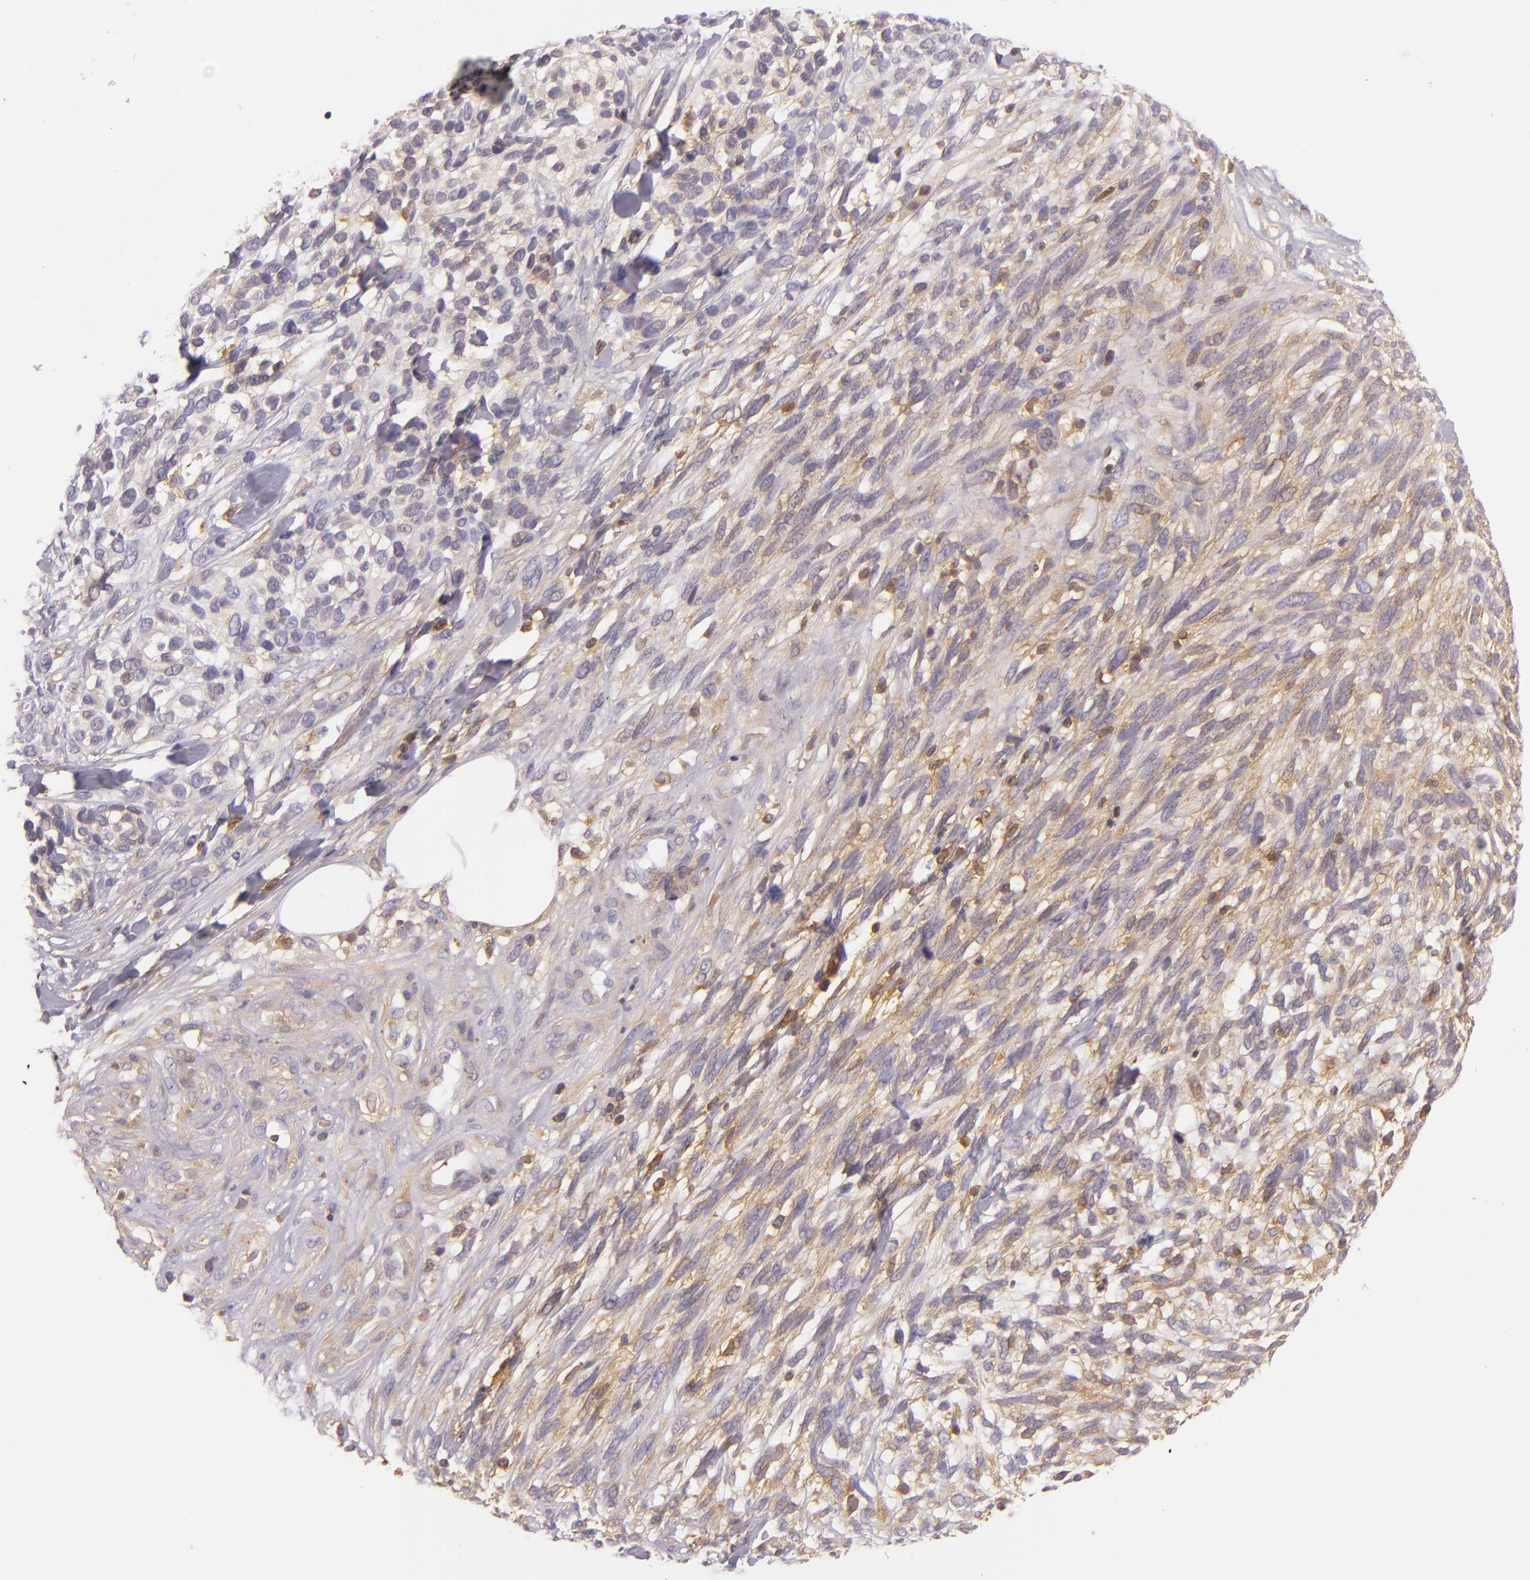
{"staining": {"intensity": "moderate", "quantity": ">75%", "location": "cytoplasmic/membranous"}, "tissue": "melanoma", "cell_type": "Tumor cells", "image_type": "cancer", "snomed": [{"axis": "morphology", "description": "Malignant melanoma, NOS"}, {"axis": "topography", "description": "Skin"}], "caption": "A medium amount of moderate cytoplasmic/membranous staining is appreciated in about >75% of tumor cells in malignant melanoma tissue. Immunohistochemistry stains the protein in brown and the nuclei are stained blue.", "gene": "TLN1", "patient": {"sex": "female", "age": 85}}